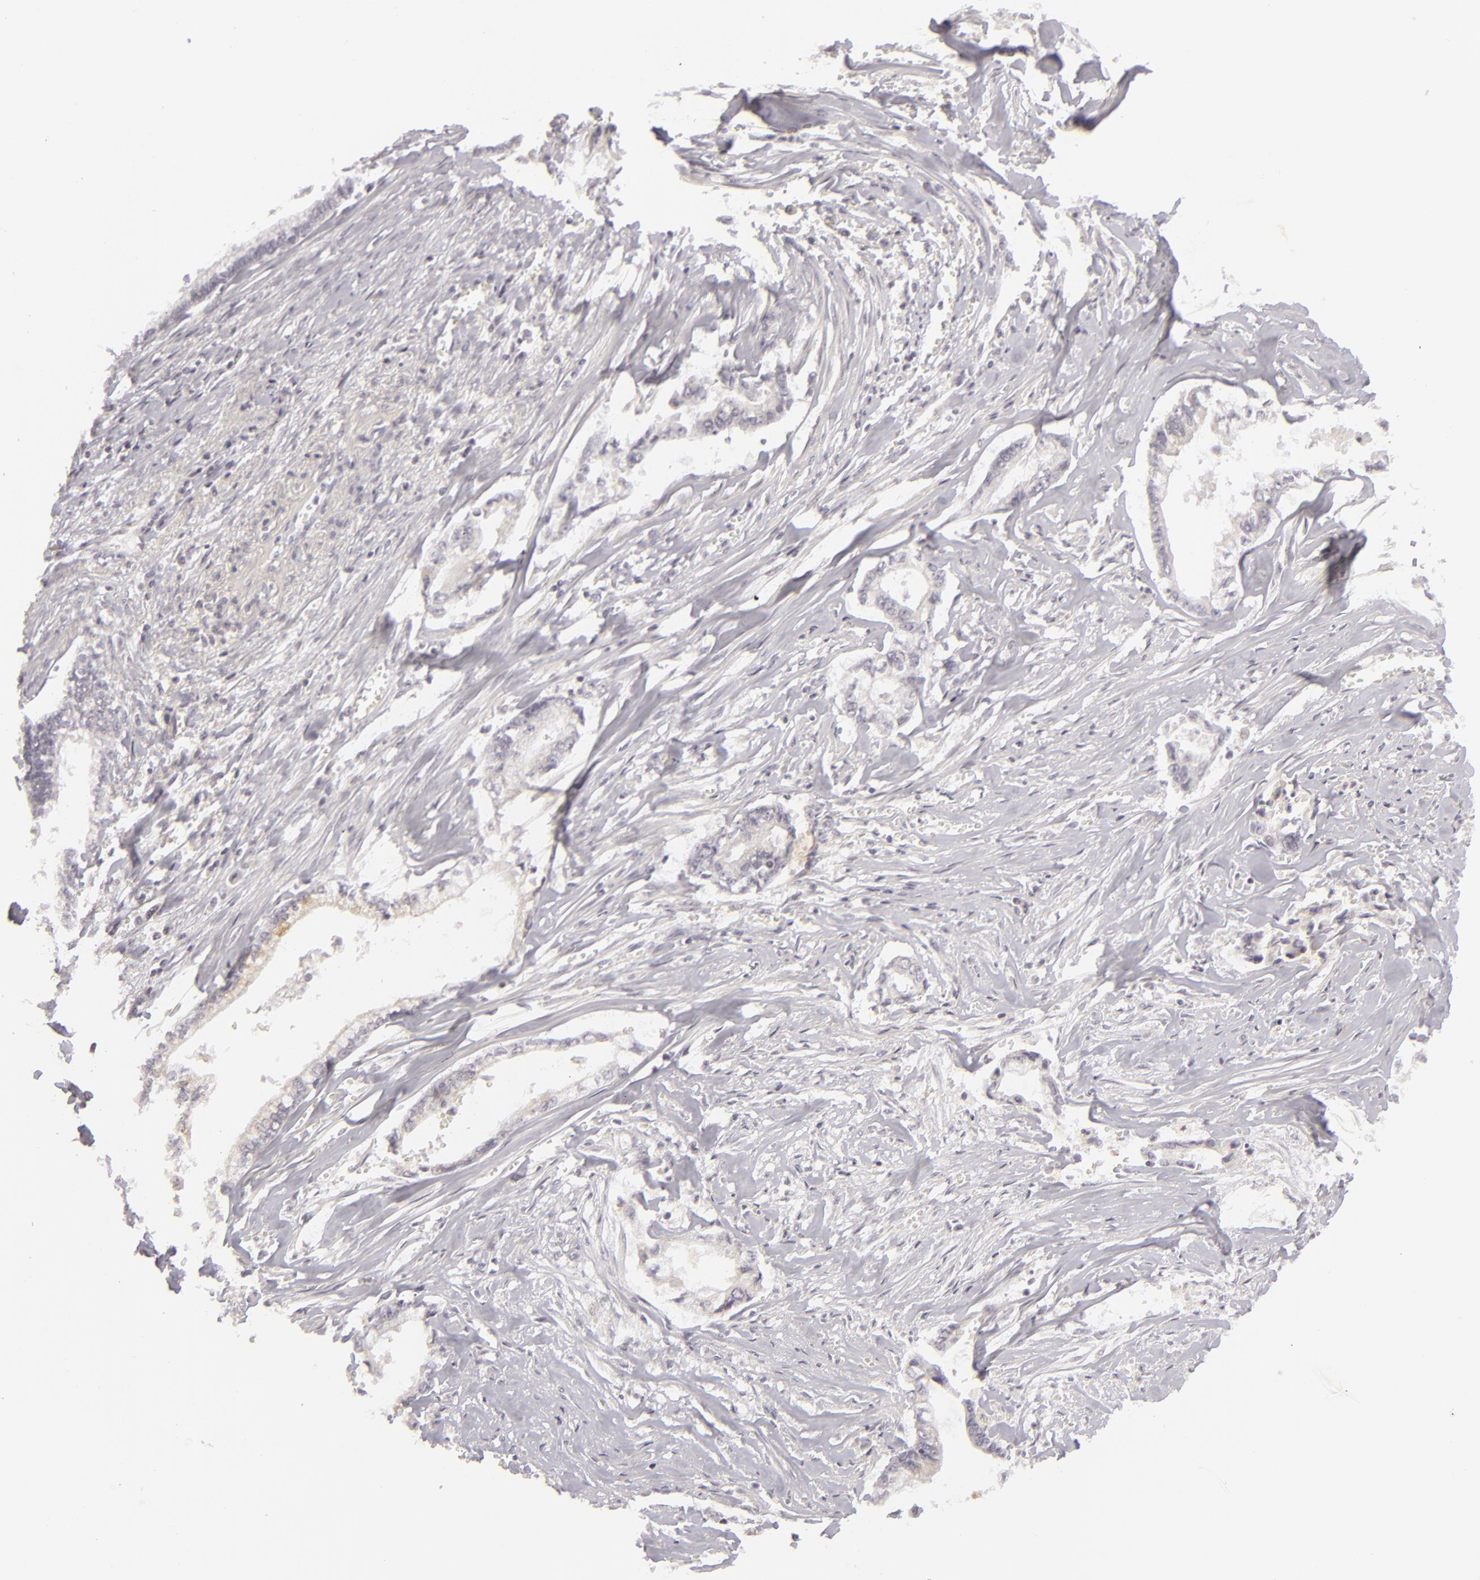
{"staining": {"intensity": "weak", "quantity": "<25%", "location": "cytoplasmic/membranous"}, "tissue": "liver cancer", "cell_type": "Tumor cells", "image_type": "cancer", "snomed": [{"axis": "morphology", "description": "Cholangiocarcinoma"}, {"axis": "topography", "description": "Liver"}], "caption": "Photomicrograph shows no protein expression in tumor cells of cholangiocarcinoma (liver) tissue.", "gene": "SIX1", "patient": {"sex": "male", "age": 57}}